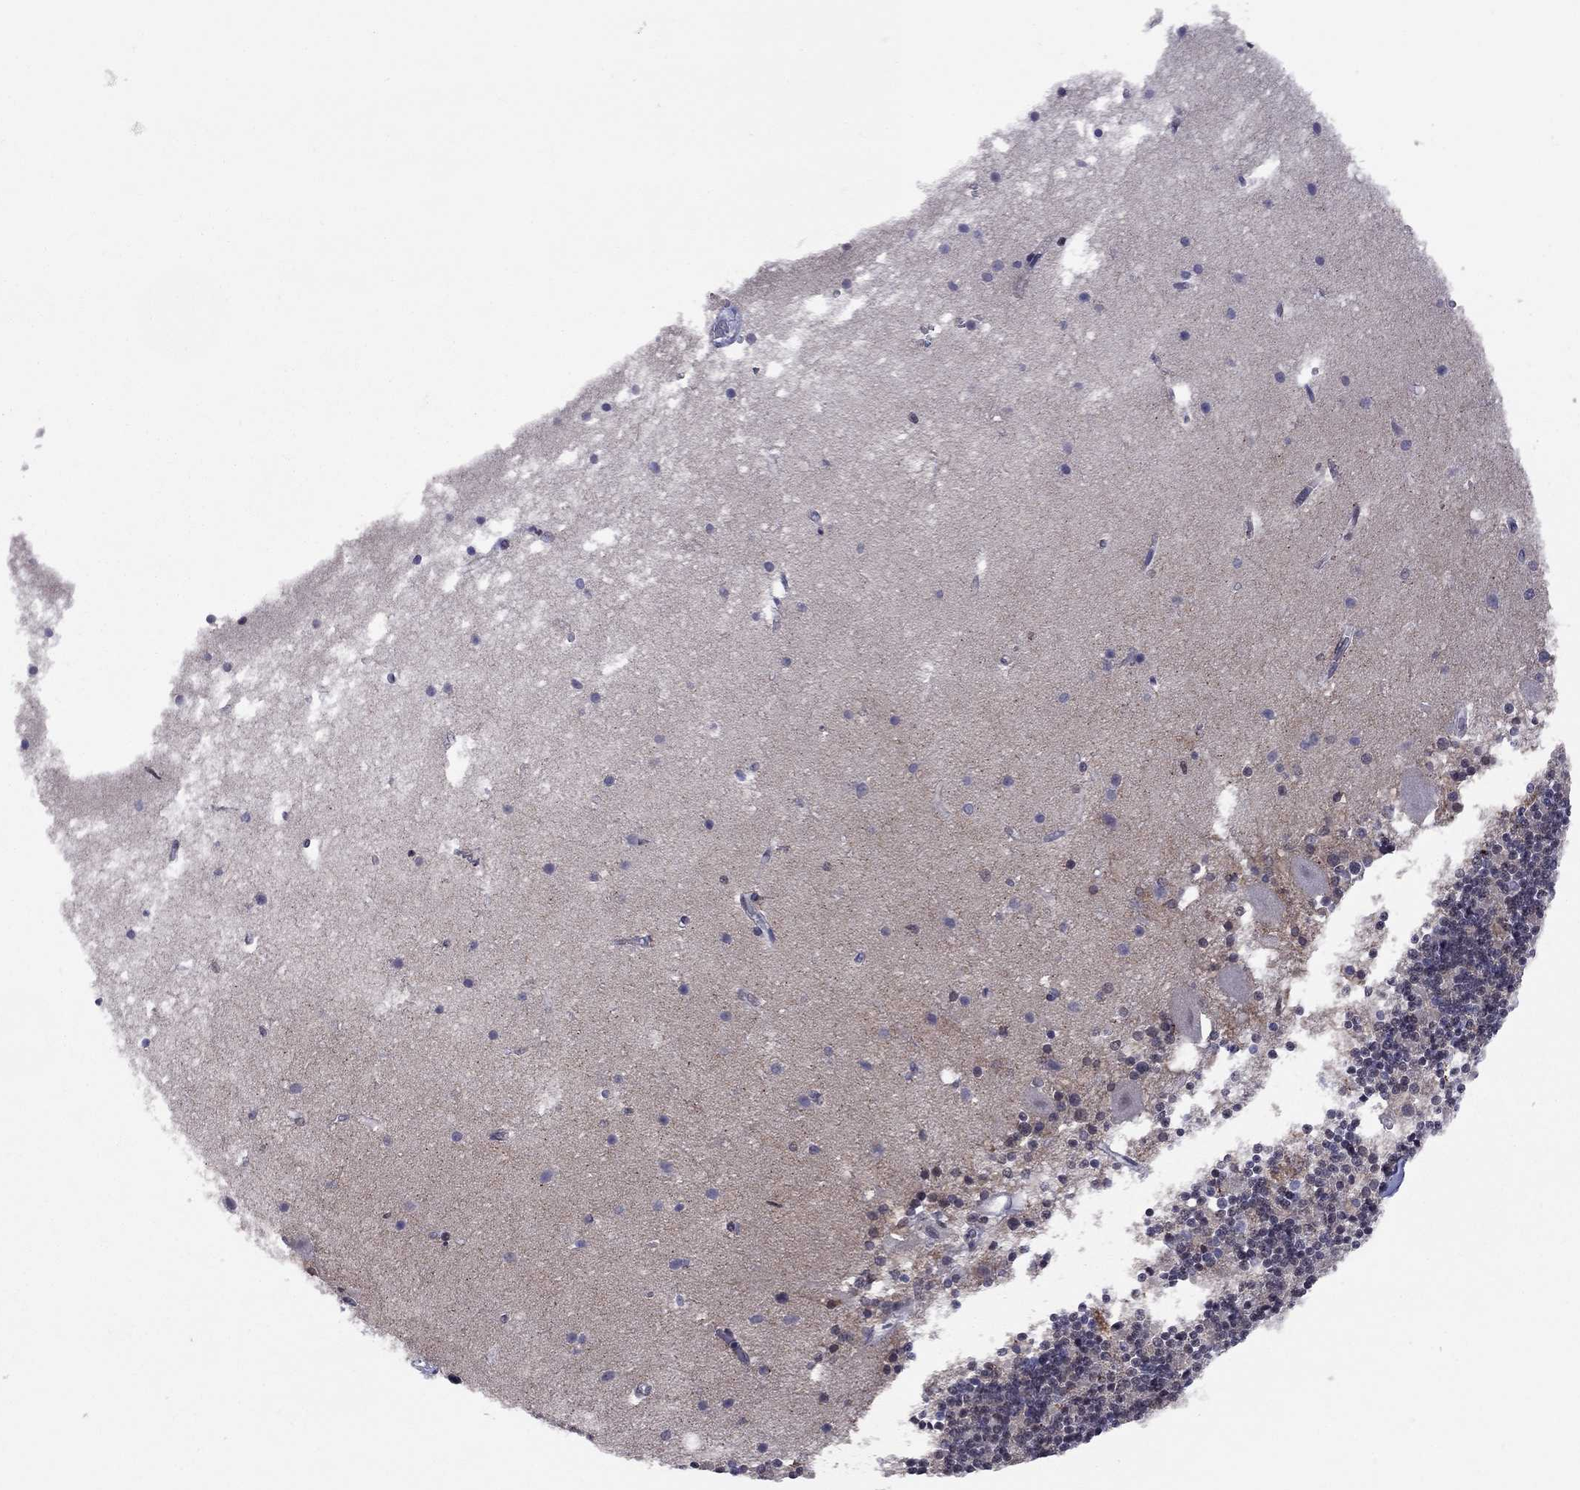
{"staining": {"intensity": "negative", "quantity": "none", "location": "none"}, "tissue": "cerebellum", "cell_type": "Cells in granular layer", "image_type": "normal", "snomed": [{"axis": "morphology", "description": "Normal tissue, NOS"}, {"axis": "topography", "description": "Cerebellum"}], "caption": "Immunohistochemistry photomicrograph of benign human cerebellum stained for a protein (brown), which exhibits no staining in cells in granular layer. Nuclei are stained in blue.", "gene": "TAF9", "patient": {"sex": "male", "age": 70}}